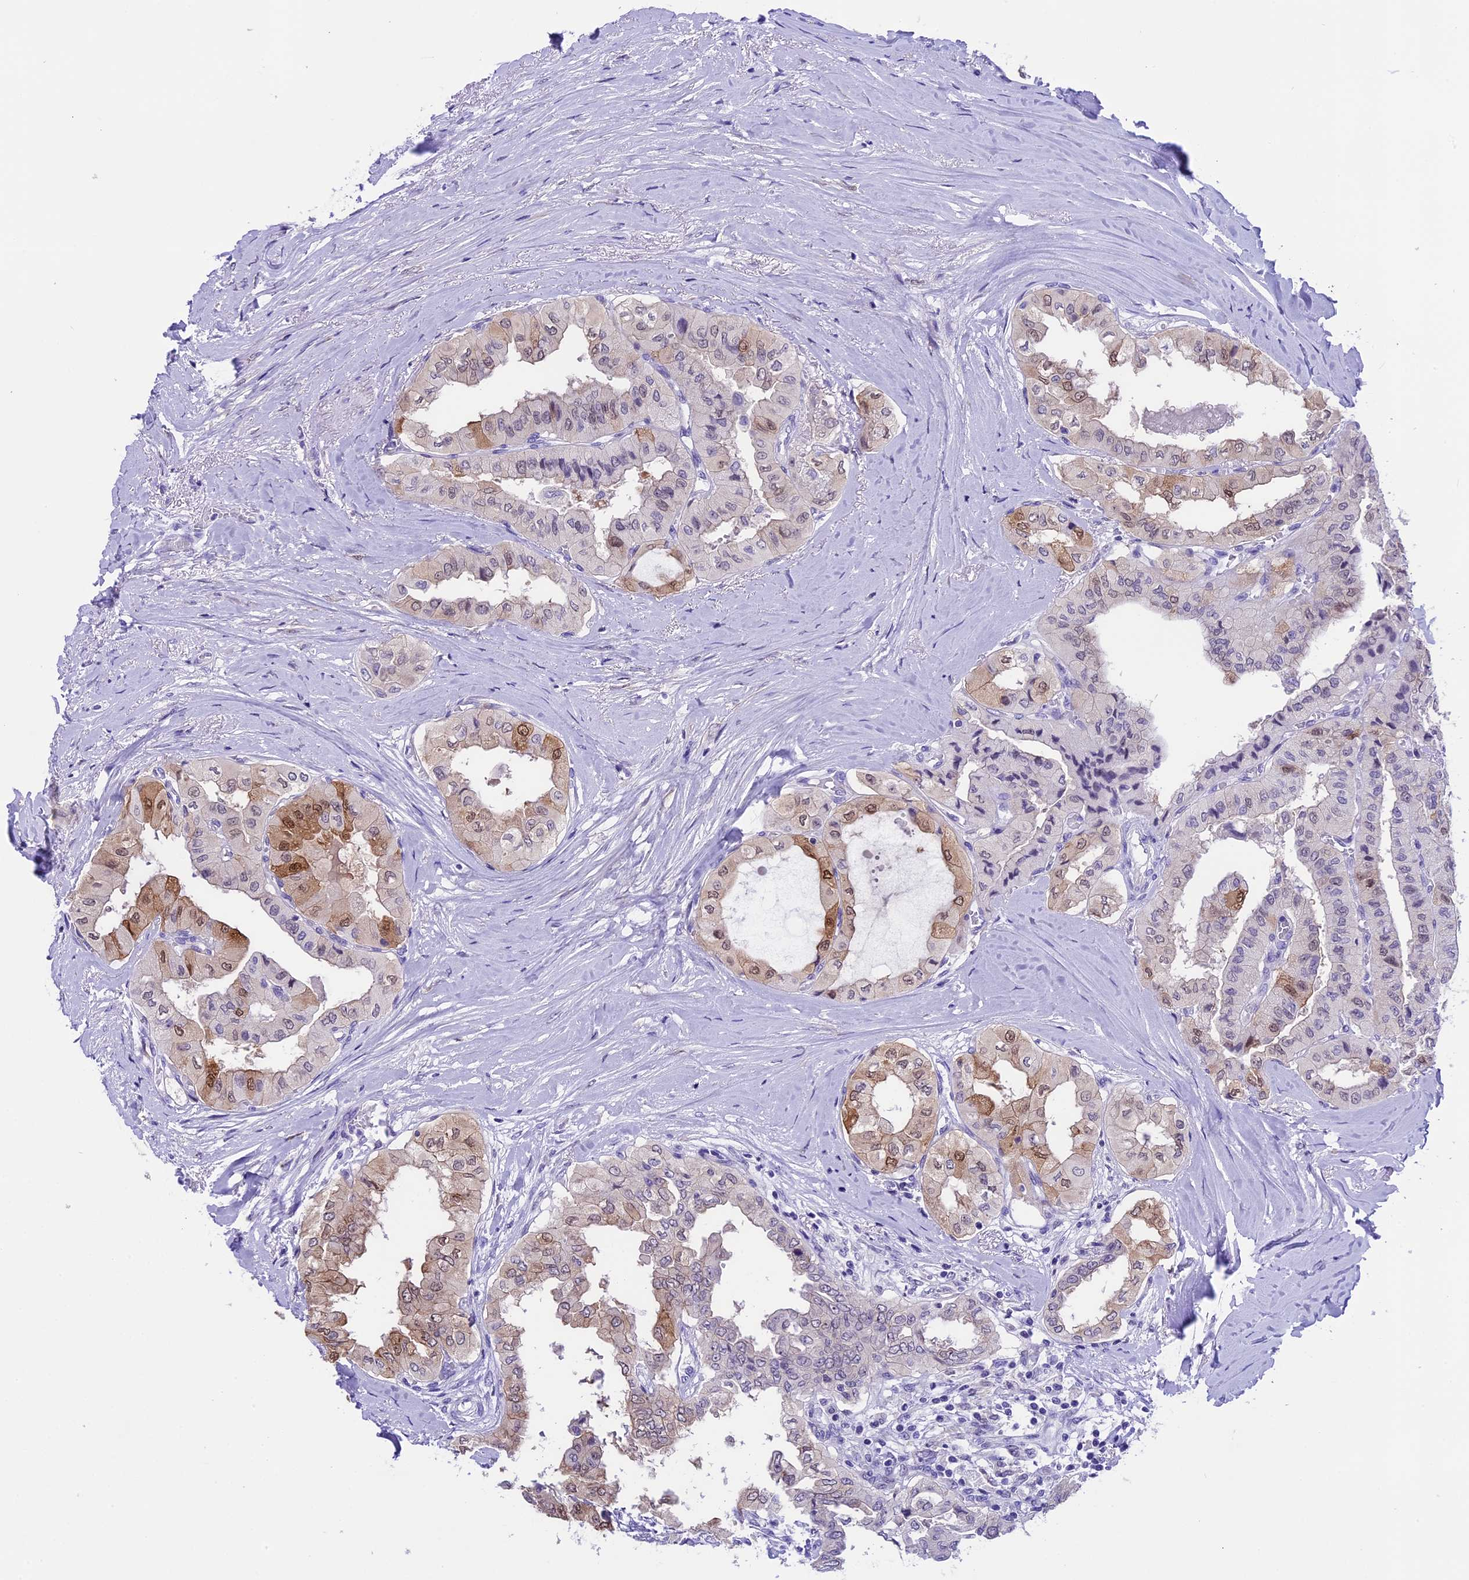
{"staining": {"intensity": "moderate", "quantity": "<25%", "location": "cytoplasmic/membranous,nuclear"}, "tissue": "thyroid cancer", "cell_type": "Tumor cells", "image_type": "cancer", "snomed": [{"axis": "morphology", "description": "Papillary adenocarcinoma, NOS"}, {"axis": "topography", "description": "Thyroid gland"}], "caption": "Tumor cells reveal moderate cytoplasmic/membranous and nuclear expression in about <25% of cells in thyroid cancer (papillary adenocarcinoma).", "gene": "PRR15", "patient": {"sex": "female", "age": 59}}